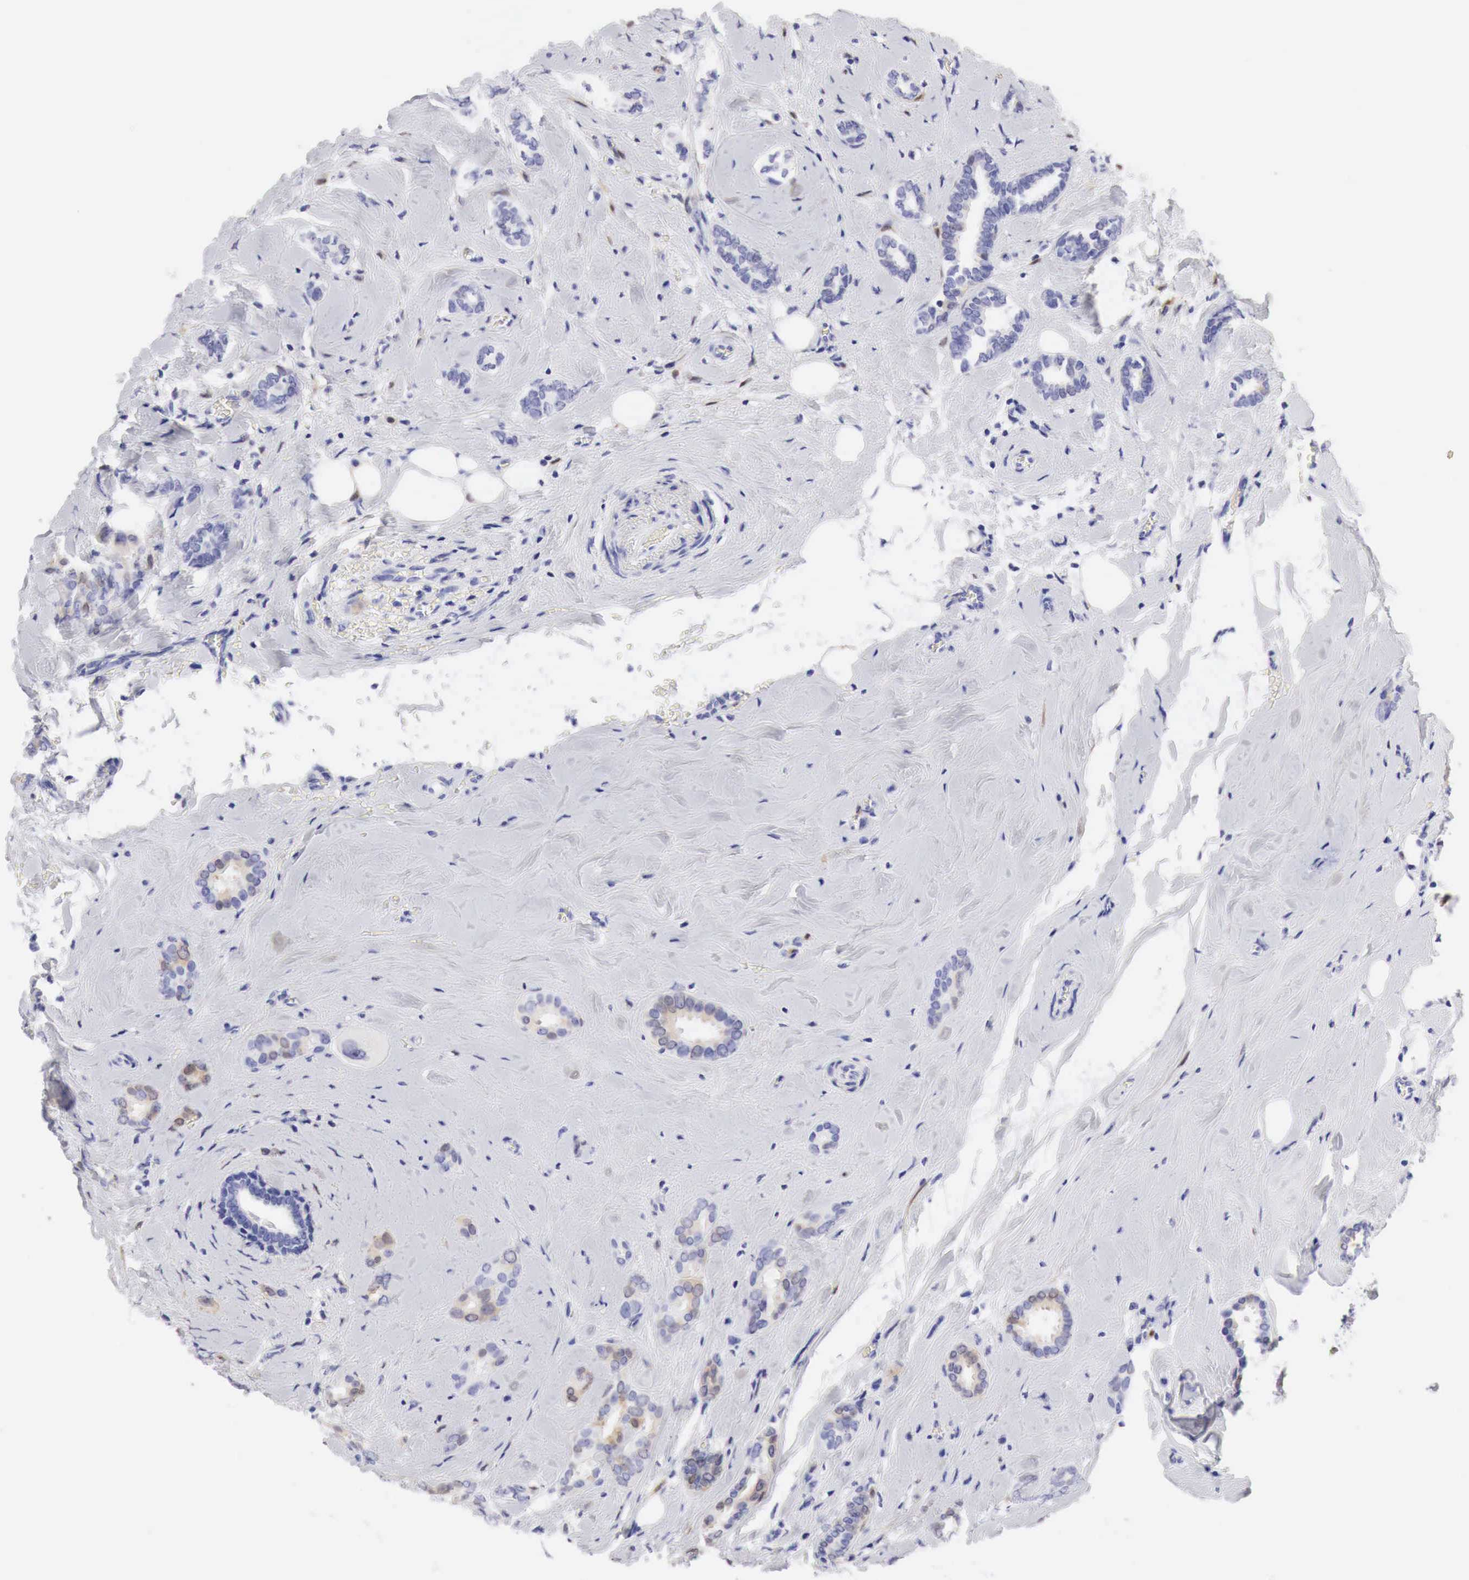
{"staining": {"intensity": "weak", "quantity": "<25%", "location": "cytoplasmic/membranous"}, "tissue": "breast cancer", "cell_type": "Tumor cells", "image_type": "cancer", "snomed": [{"axis": "morphology", "description": "Duct carcinoma"}, {"axis": "topography", "description": "Breast"}], "caption": "Immunohistochemistry image of human breast intraductal carcinoma stained for a protein (brown), which reveals no expression in tumor cells. (DAB (3,3'-diaminobenzidine) immunohistochemistry with hematoxylin counter stain).", "gene": "CDKN2A", "patient": {"sex": "female", "age": 50}}